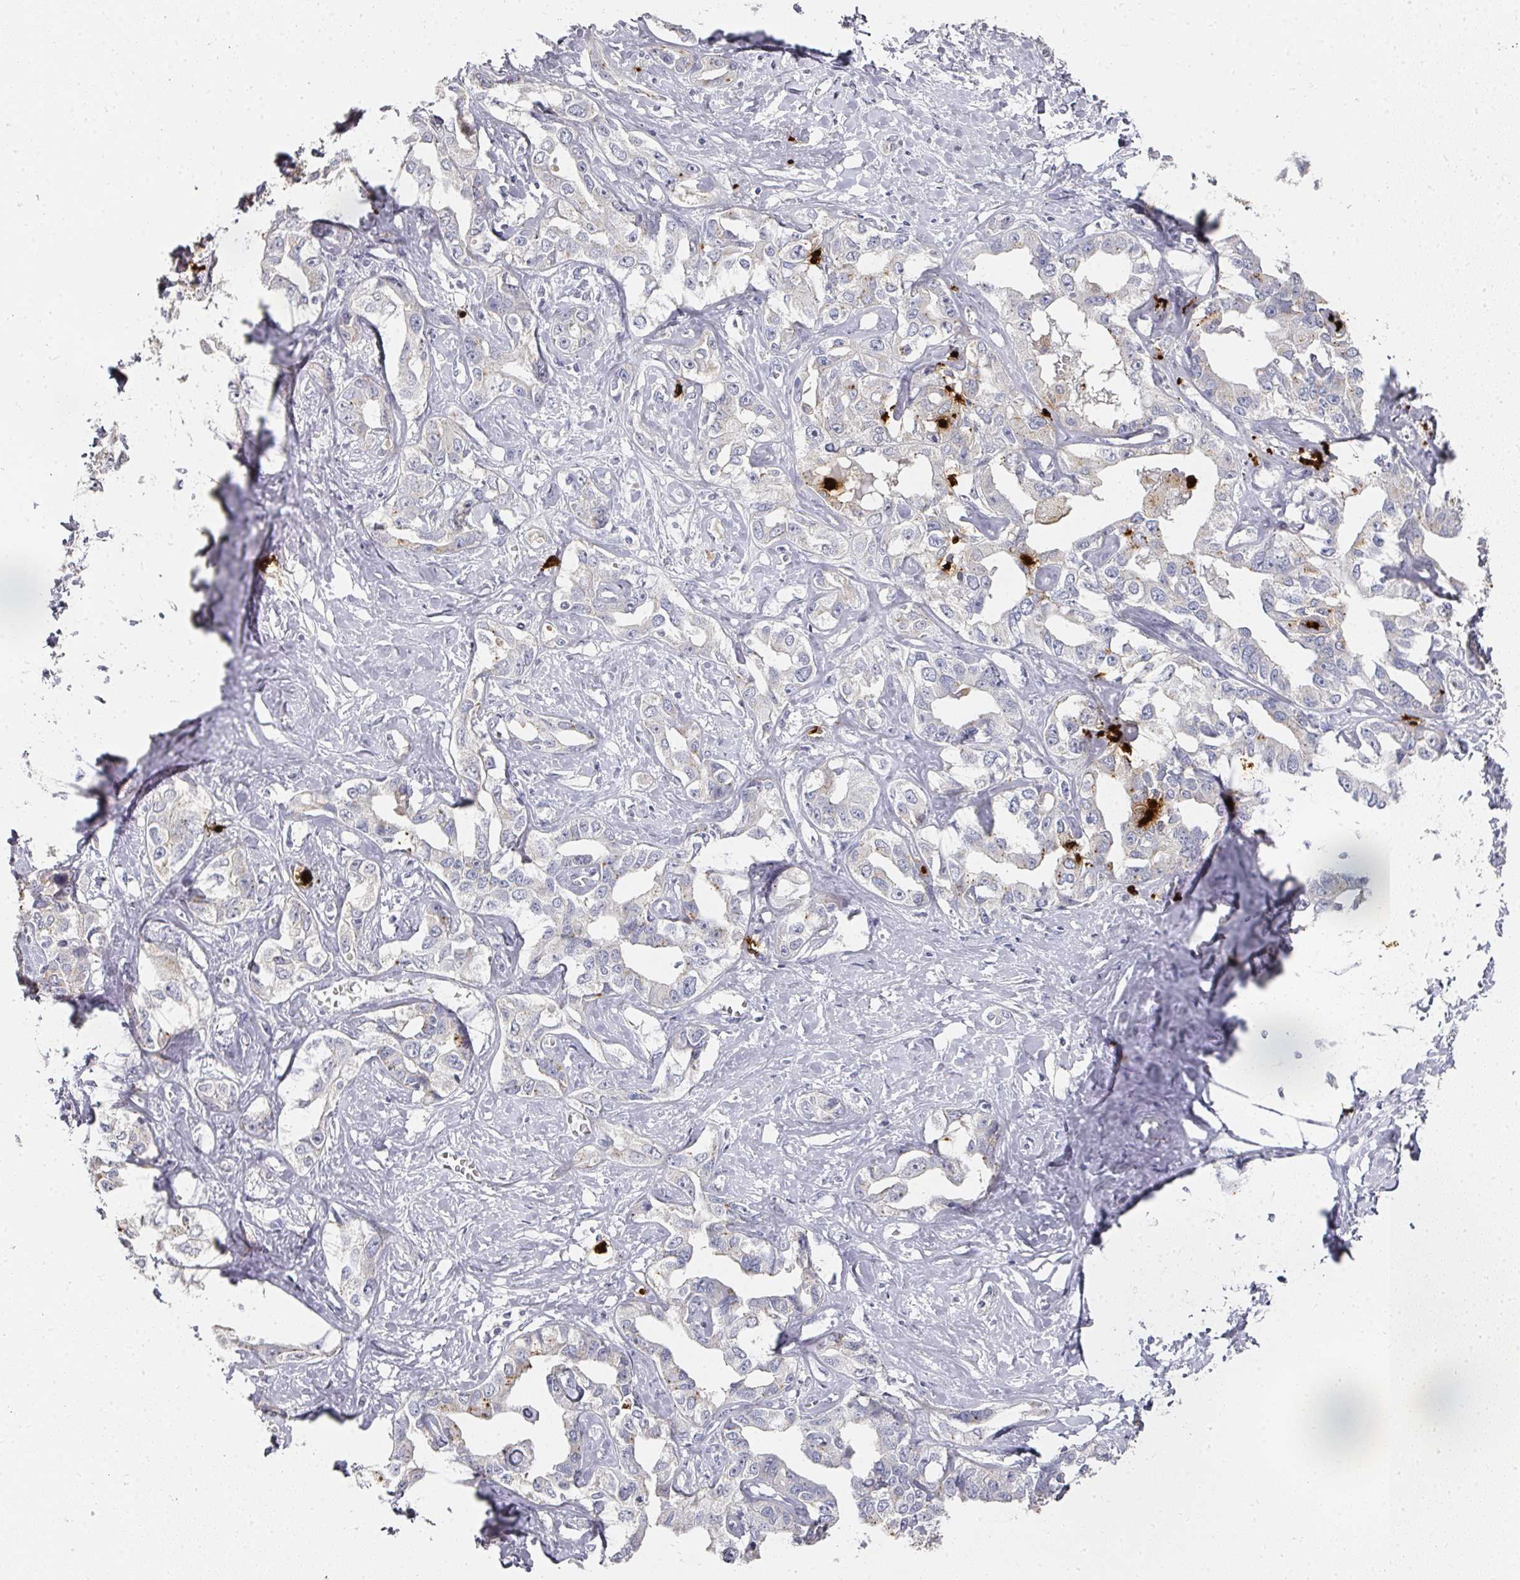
{"staining": {"intensity": "negative", "quantity": "none", "location": "none"}, "tissue": "liver cancer", "cell_type": "Tumor cells", "image_type": "cancer", "snomed": [{"axis": "morphology", "description": "Cholangiocarcinoma"}, {"axis": "topography", "description": "Liver"}], "caption": "Liver cancer stained for a protein using immunohistochemistry (IHC) exhibits no positivity tumor cells.", "gene": "CAMP", "patient": {"sex": "male", "age": 59}}